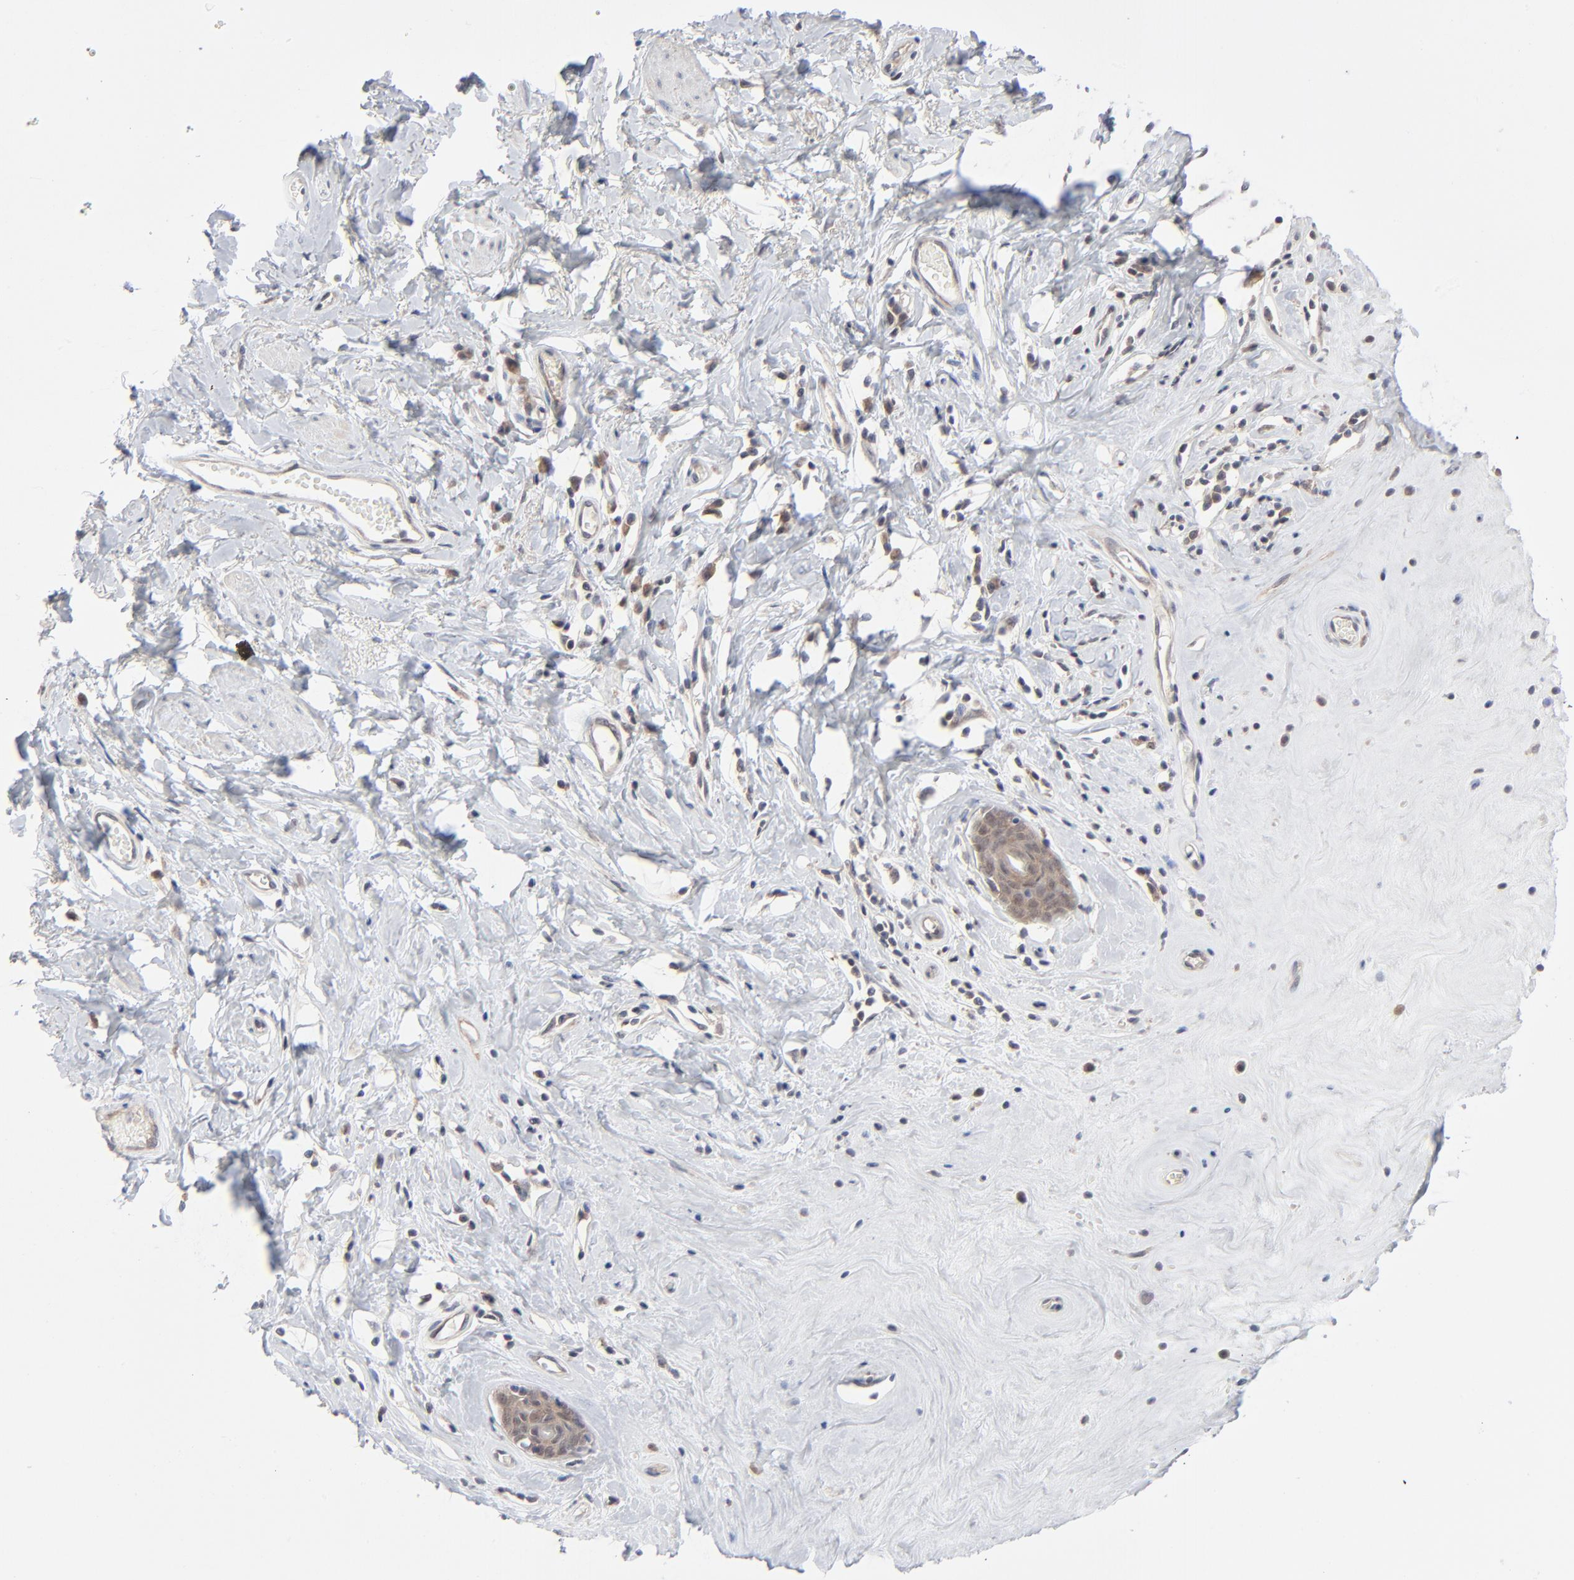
{"staining": {"intensity": "weak", "quantity": ">75%", "location": "cytoplasmic/membranous"}, "tissue": "skin", "cell_type": "Epidermal cells", "image_type": "normal", "snomed": [{"axis": "morphology", "description": "Normal tissue, NOS"}, {"axis": "morphology", "description": "Inflammation, NOS"}, {"axis": "topography", "description": "Vulva"}], "caption": "DAB immunohistochemical staining of unremarkable human skin displays weak cytoplasmic/membranous protein positivity in approximately >75% of epidermal cells. (IHC, brightfield microscopy, high magnification).", "gene": "RPS6KB1", "patient": {"sex": "female", "age": 84}}